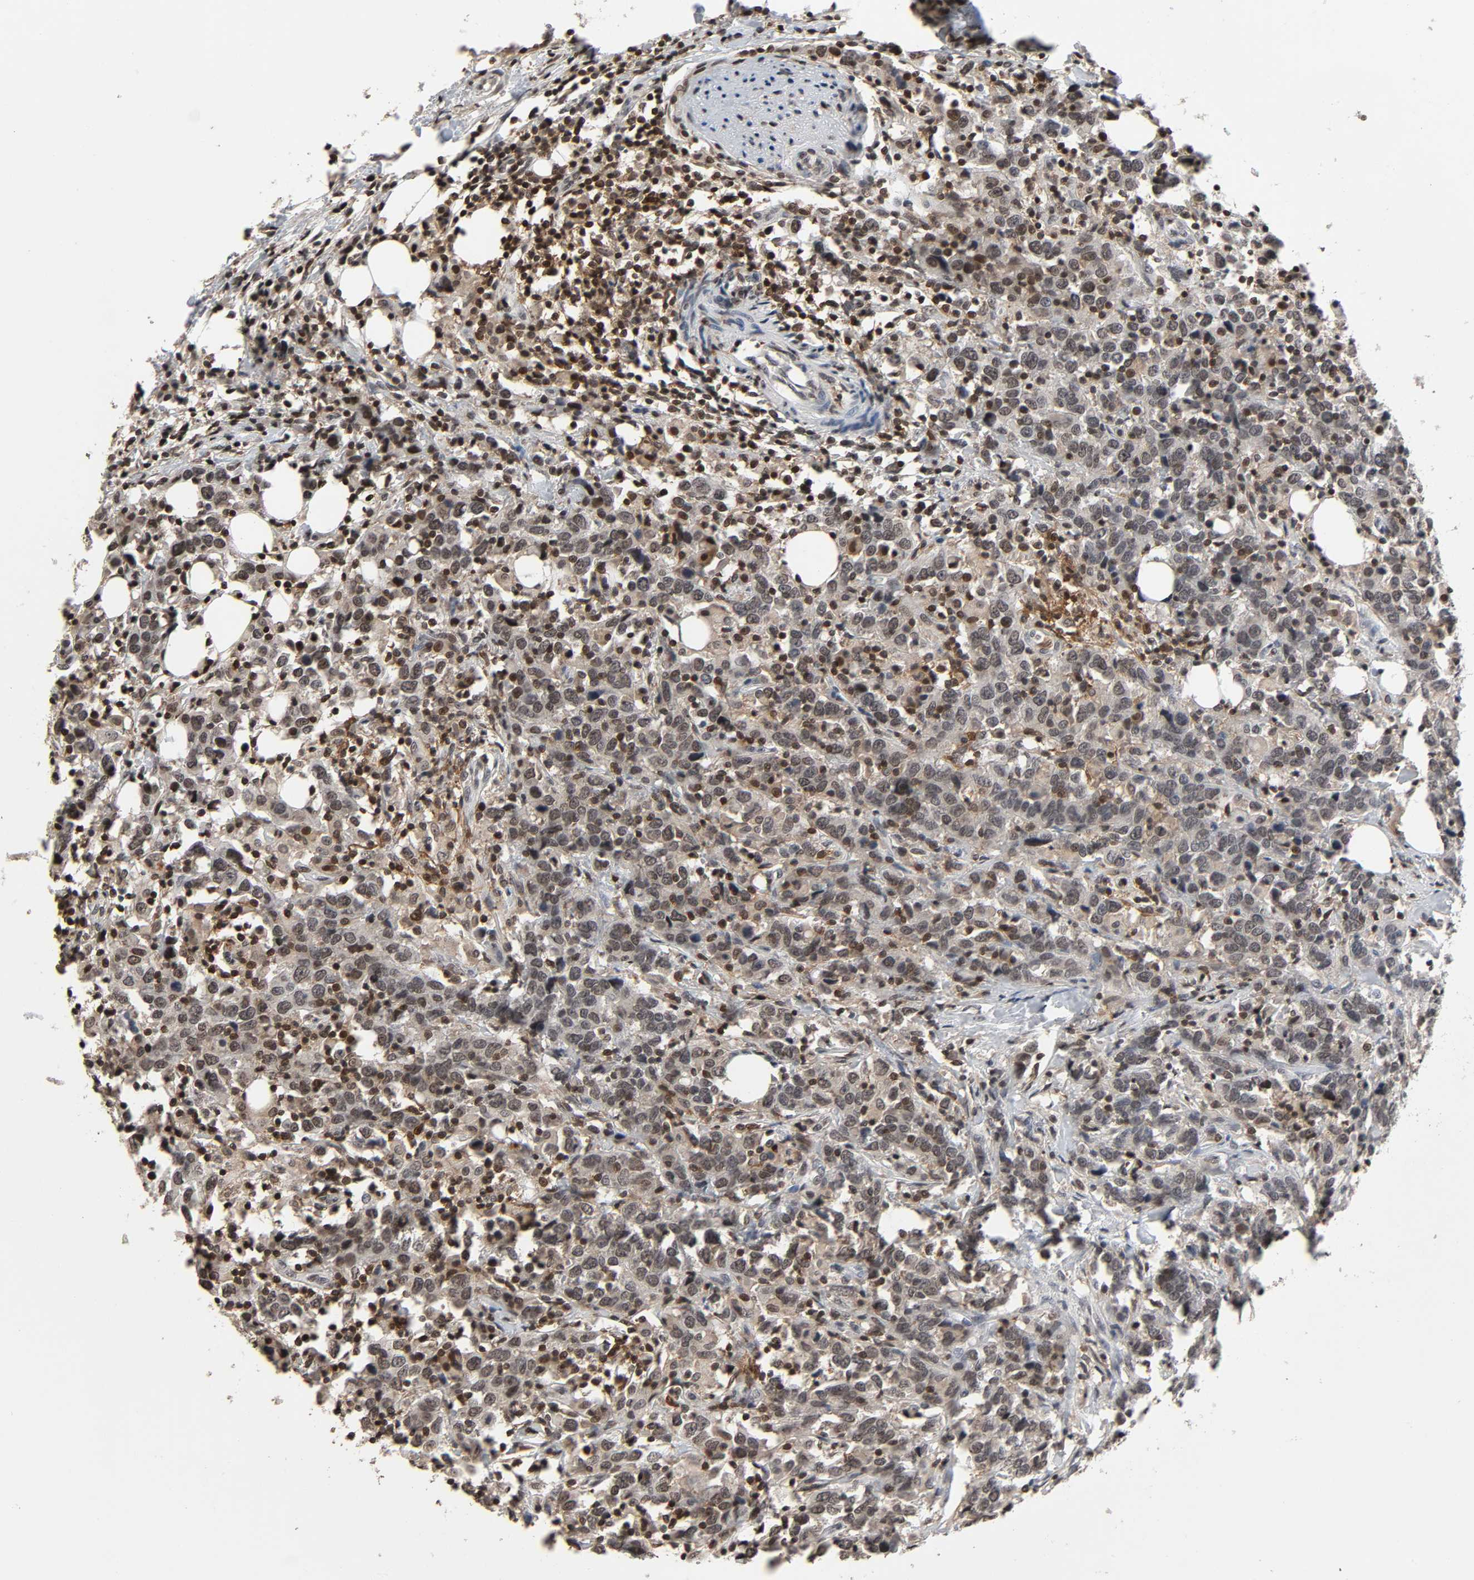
{"staining": {"intensity": "weak", "quantity": "<25%", "location": "cytoplasmic/membranous,nuclear"}, "tissue": "urothelial cancer", "cell_type": "Tumor cells", "image_type": "cancer", "snomed": [{"axis": "morphology", "description": "Urothelial carcinoma, High grade"}, {"axis": "topography", "description": "Urinary bladder"}], "caption": "Photomicrograph shows no significant protein positivity in tumor cells of urothelial carcinoma (high-grade). (IHC, brightfield microscopy, high magnification).", "gene": "STK4", "patient": {"sex": "male", "age": 61}}